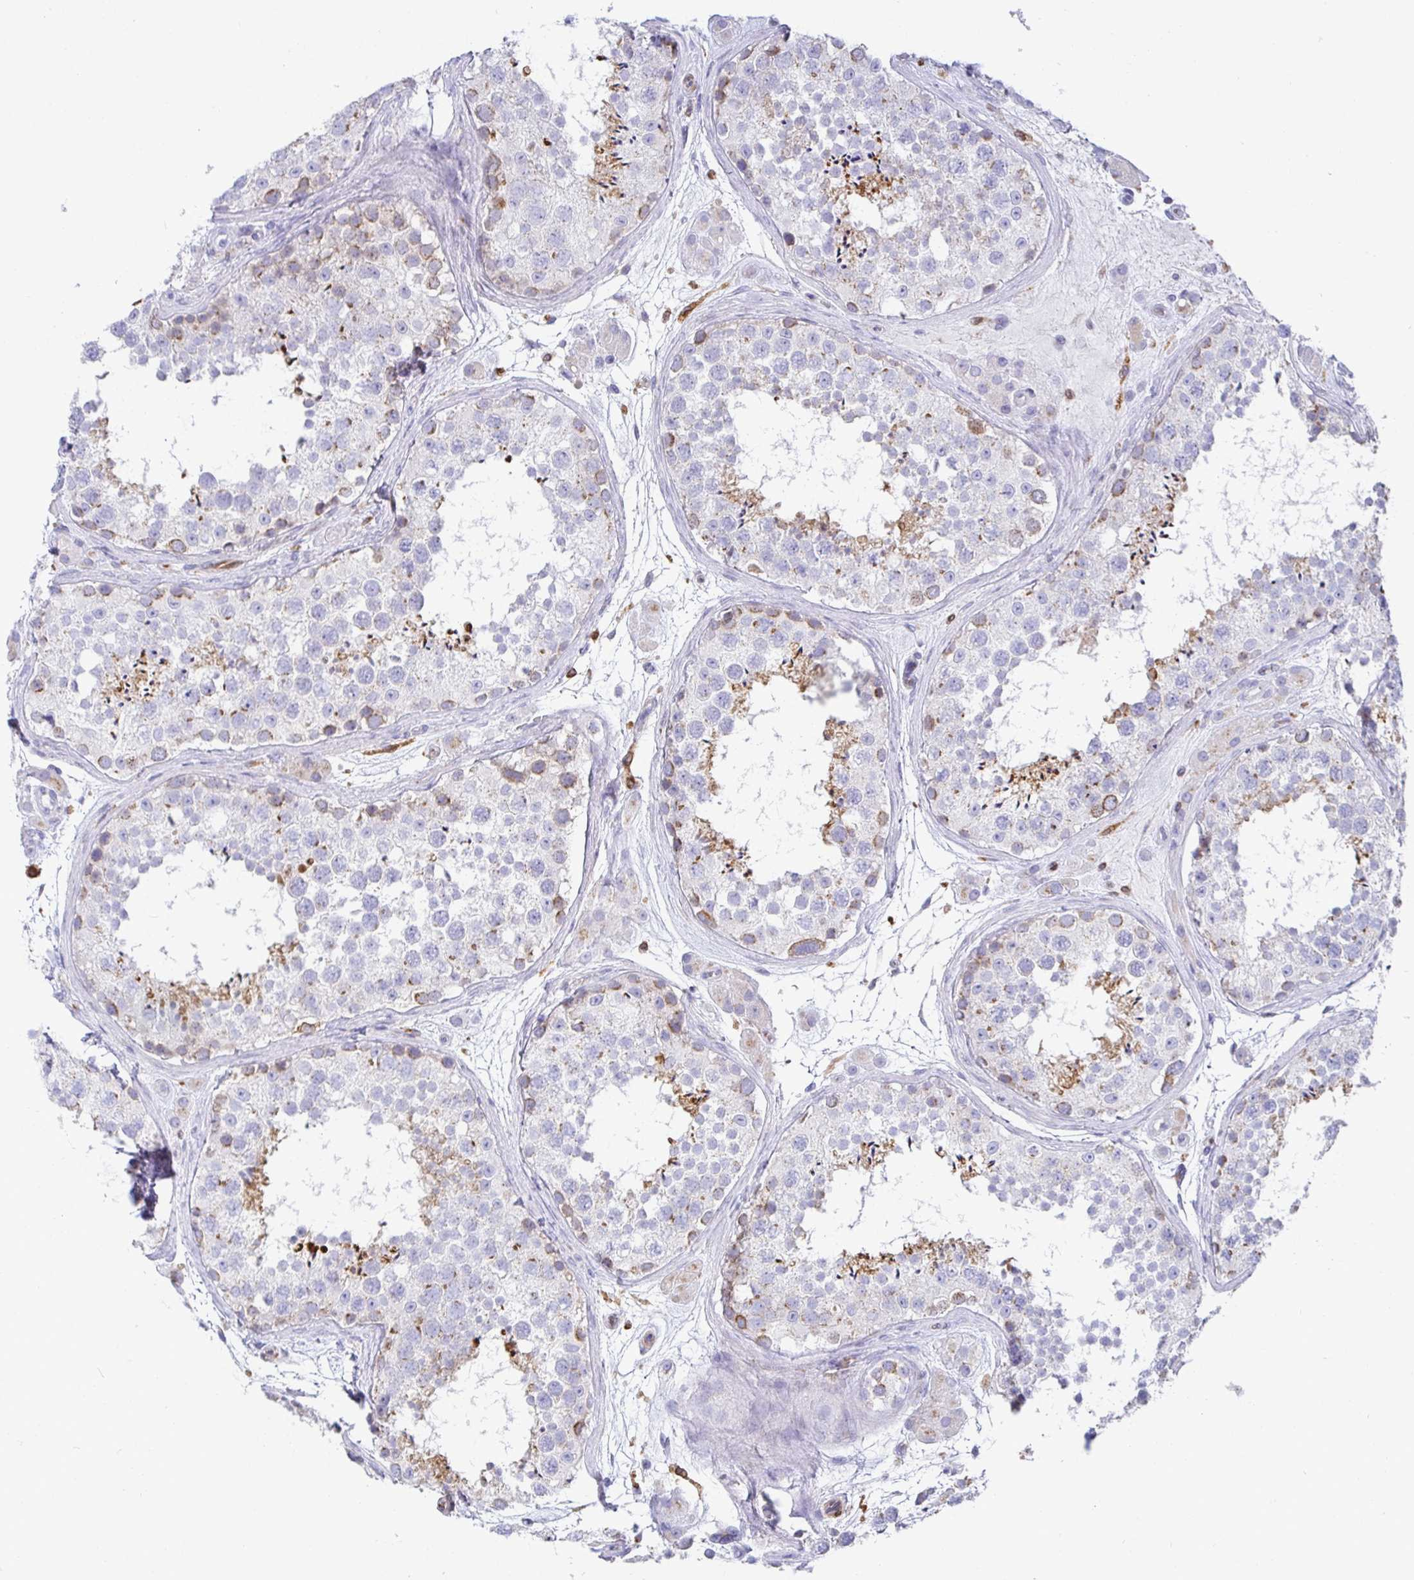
{"staining": {"intensity": "moderate", "quantity": "<25%", "location": "cytoplasmic/membranous"}, "tissue": "testis", "cell_type": "Cells in seminiferous ducts", "image_type": "normal", "snomed": [{"axis": "morphology", "description": "Normal tissue, NOS"}, {"axis": "topography", "description": "Testis"}], "caption": "Testis stained with DAB (3,3'-diaminobenzidine) immunohistochemistry displays low levels of moderate cytoplasmic/membranous positivity in about <25% of cells in seminiferous ducts.", "gene": "TP53I11", "patient": {"sex": "male", "age": 41}}